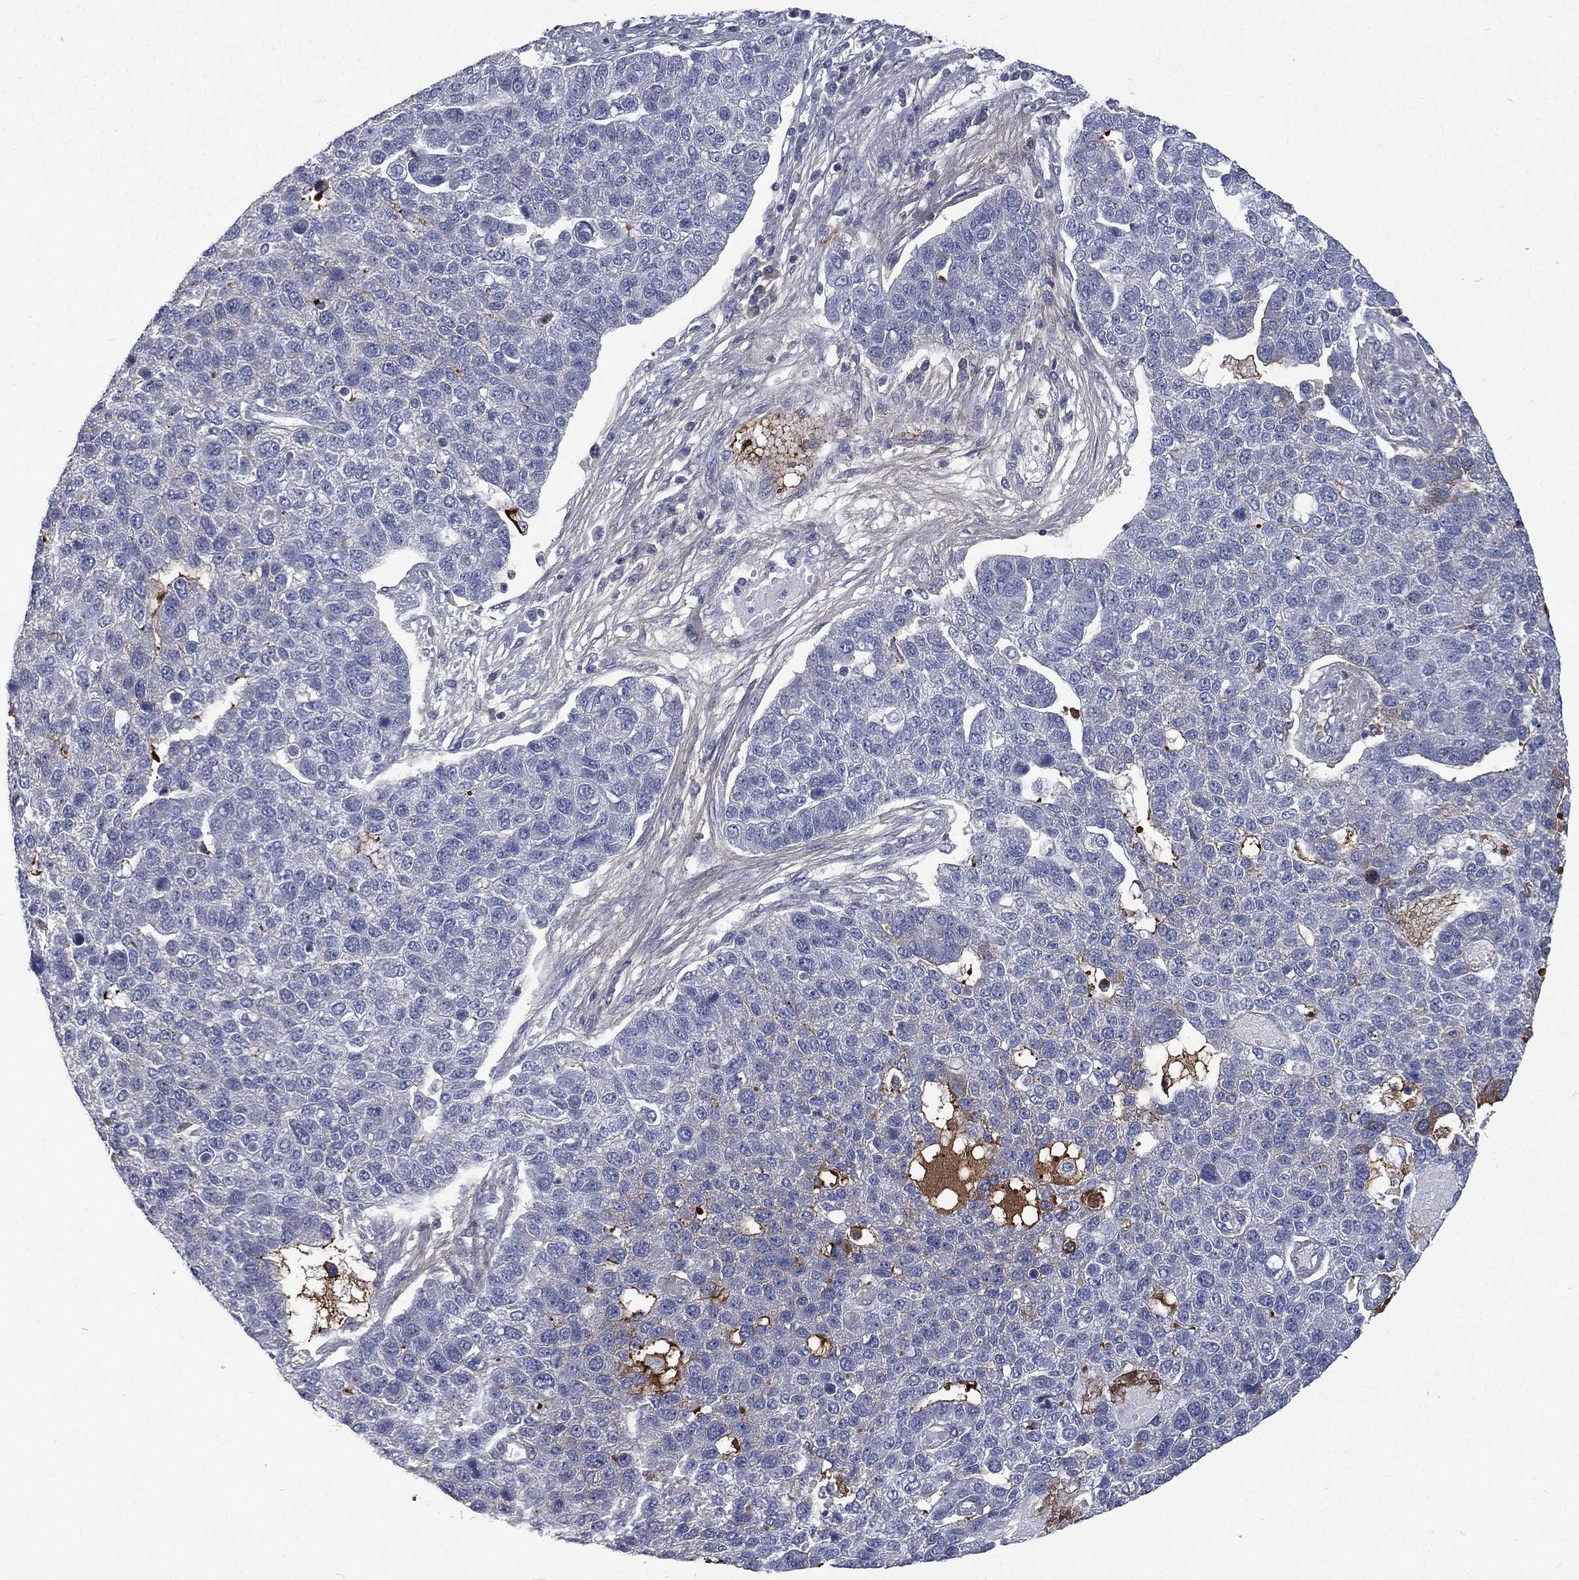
{"staining": {"intensity": "negative", "quantity": "none", "location": "none"}, "tissue": "pancreatic cancer", "cell_type": "Tumor cells", "image_type": "cancer", "snomed": [{"axis": "morphology", "description": "Adenocarcinoma, NOS"}, {"axis": "topography", "description": "Pancreas"}], "caption": "Pancreatic adenocarcinoma was stained to show a protein in brown. There is no significant expression in tumor cells. (DAB (3,3'-diaminobenzidine) immunohistochemistry (IHC), high magnification).", "gene": "FGG", "patient": {"sex": "female", "age": 61}}